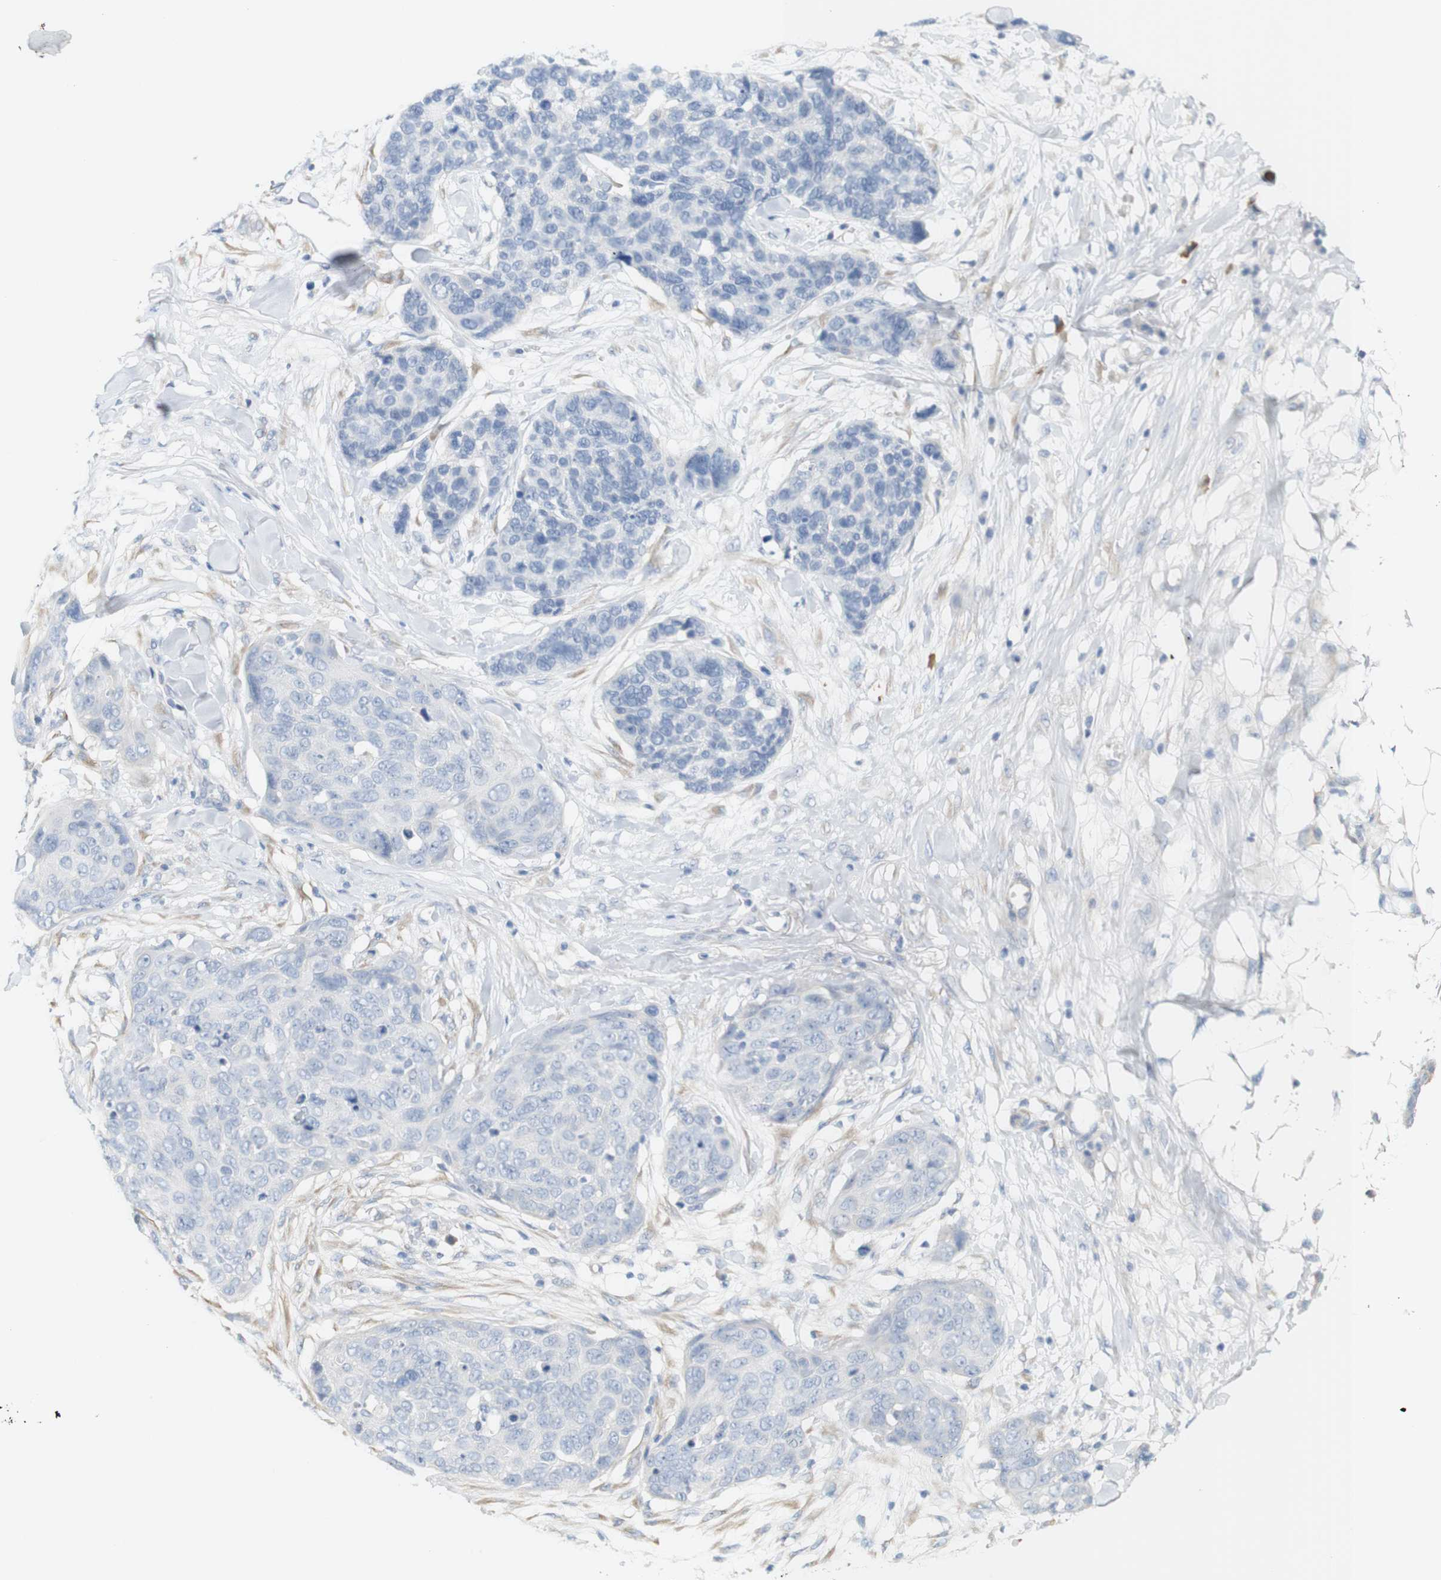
{"staining": {"intensity": "negative", "quantity": "none", "location": "none"}, "tissue": "skin cancer", "cell_type": "Tumor cells", "image_type": "cancer", "snomed": [{"axis": "morphology", "description": "Squamous cell carcinoma in situ, NOS"}, {"axis": "morphology", "description": "Squamous cell carcinoma, NOS"}, {"axis": "topography", "description": "Skin"}], "caption": "Human skin squamous cell carcinoma stained for a protein using immunohistochemistry (IHC) displays no positivity in tumor cells.", "gene": "RGS9", "patient": {"sex": "male", "age": 93}}